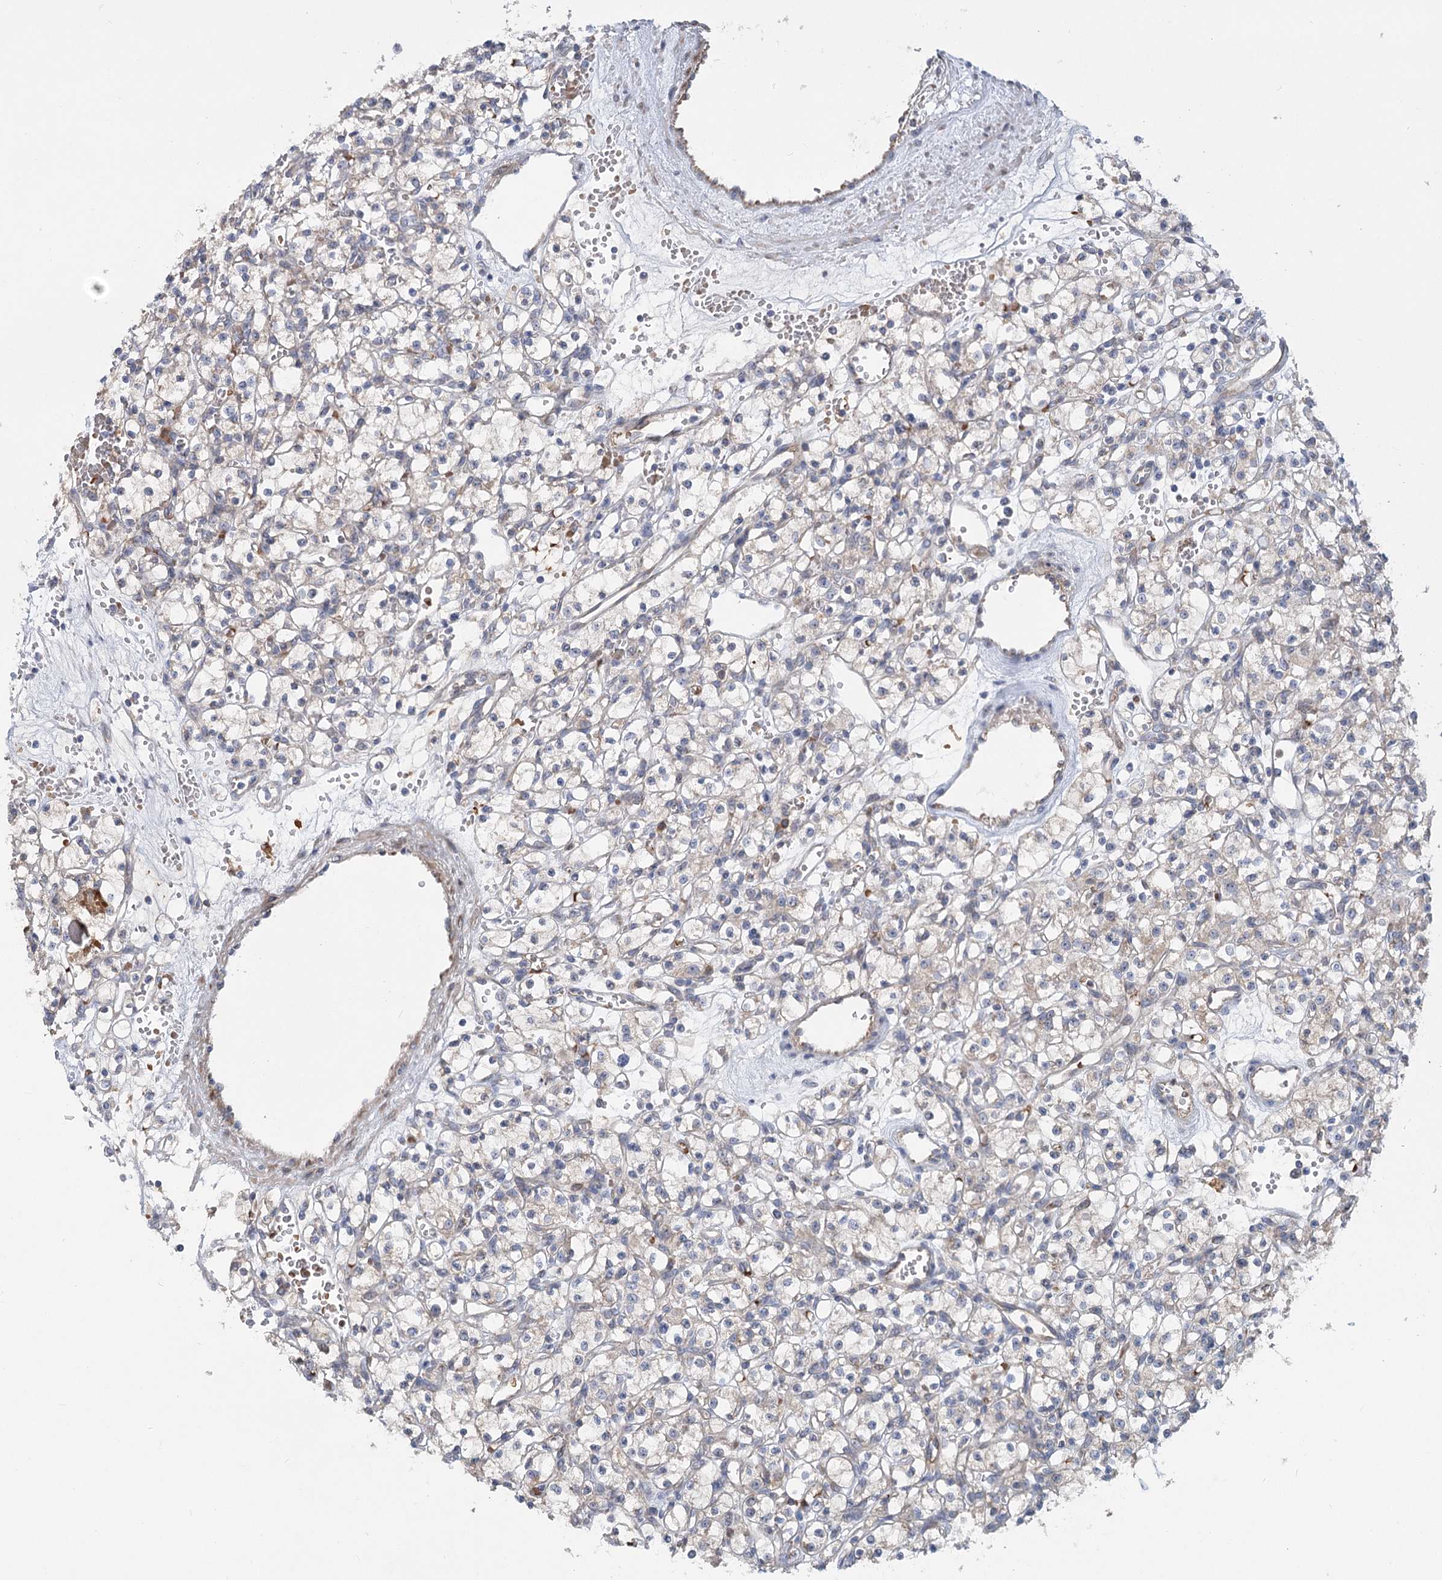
{"staining": {"intensity": "negative", "quantity": "none", "location": "none"}, "tissue": "renal cancer", "cell_type": "Tumor cells", "image_type": "cancer", "snomed": [{"axis": "morphology", "description": "Adenocarcinoma, NOS"}, {"axis": "topography", "description": "Kidney"}], "caption": "An IHC image of renal cancer is shown. There is no staining in tumor cells of renal cancer.", "gene": "CIB4", "patient": {"sex": "female", "age": 59}}